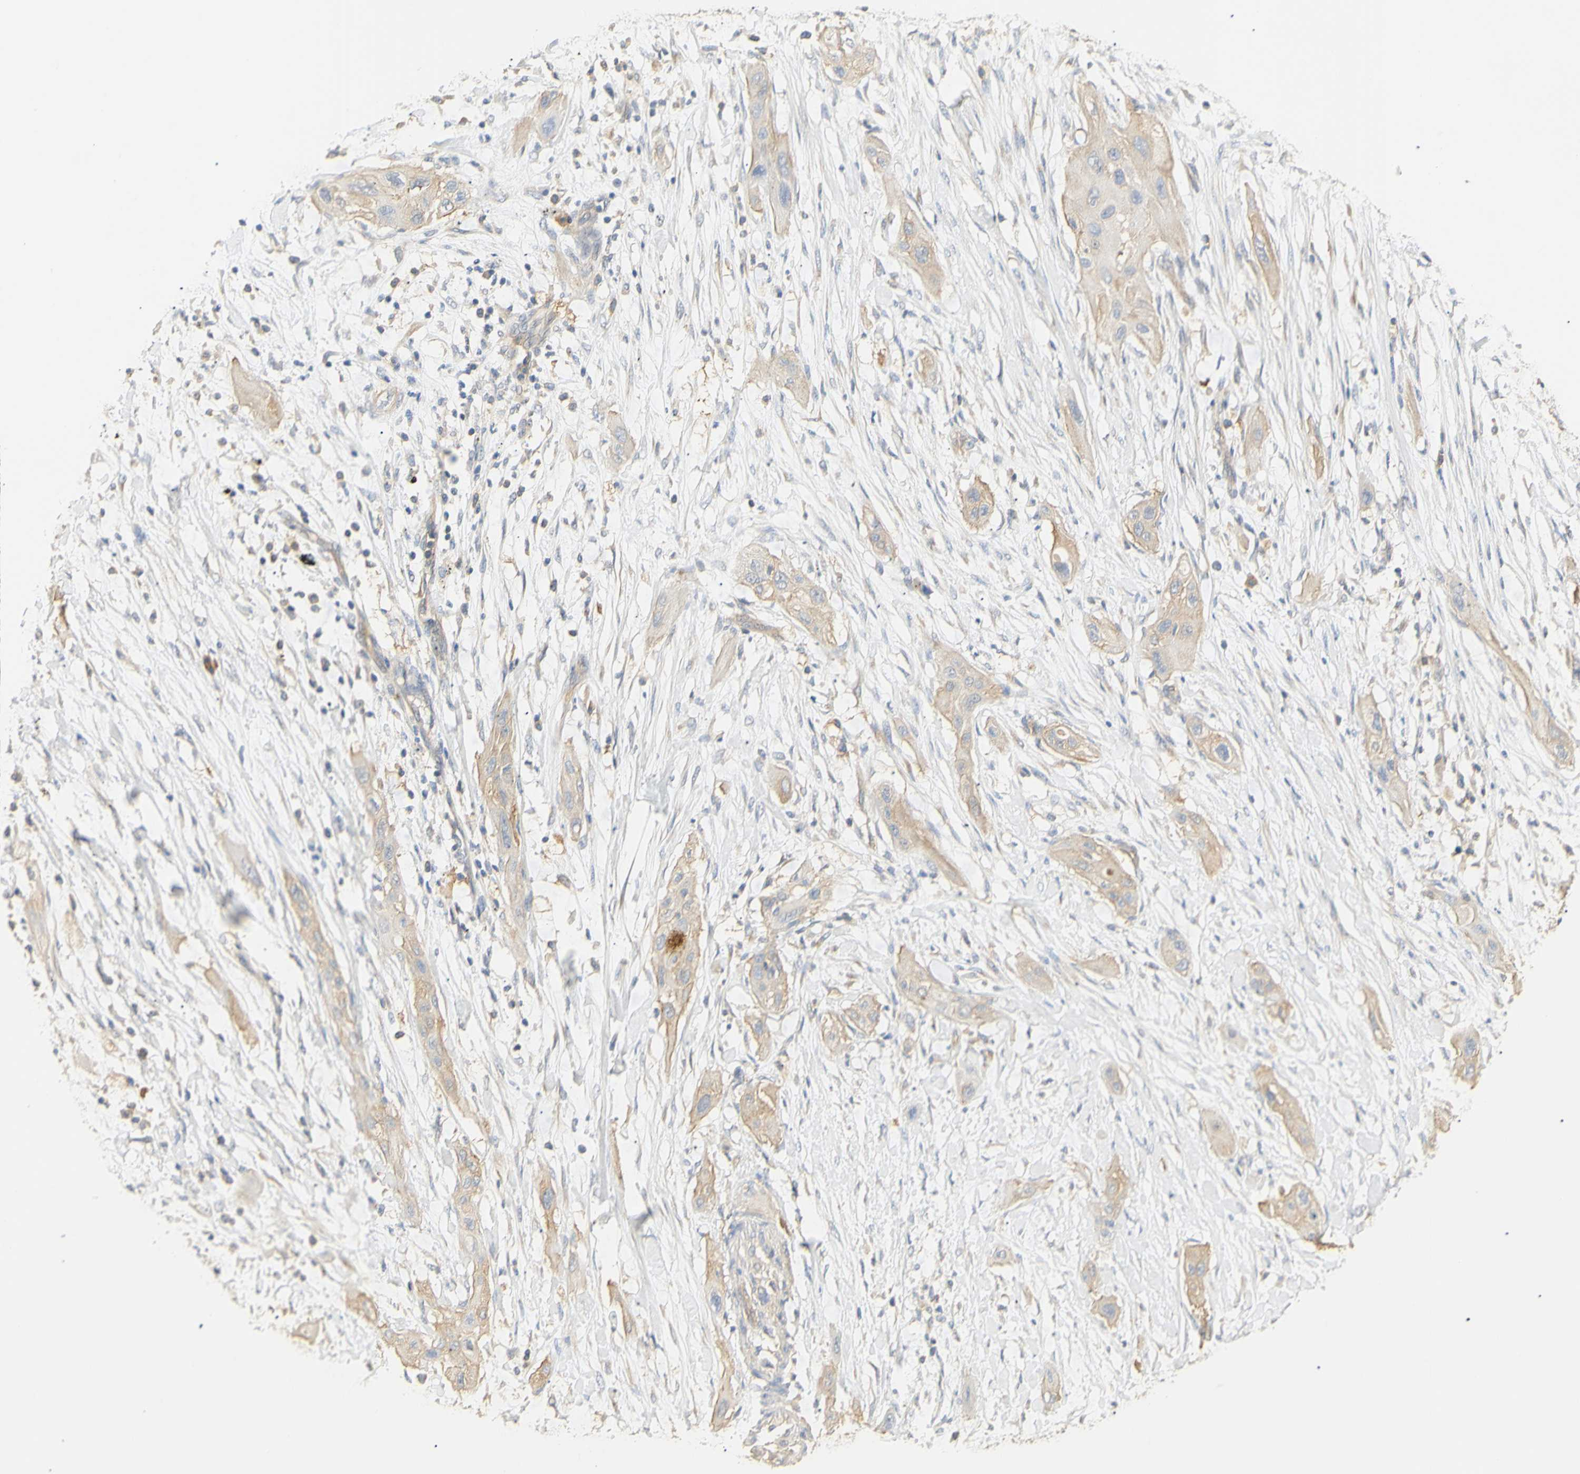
{"staining": {"intensity": "weak", "quantity": ">75%", "location": "cytoplasmic/membranous"}, "tissue": "lung cancer", "cell_type": "Tumor cells", "image_type": "cancer", "snomed": [{"axis": "morphology", "description": "Squamous cell carcinoma, NOS"}, {"axis": "topography", "description": "Lung"}], "caption": "This photomicrograph demonstrates immunohistochemistry (IHC) staining of human lung squamous cell carcinoma, with low weak cytoplasmic/membranous positivity in about >75% of tumor cells.", "gene": "KCNE4", "patient": {"sex": "female", "age": 47}}